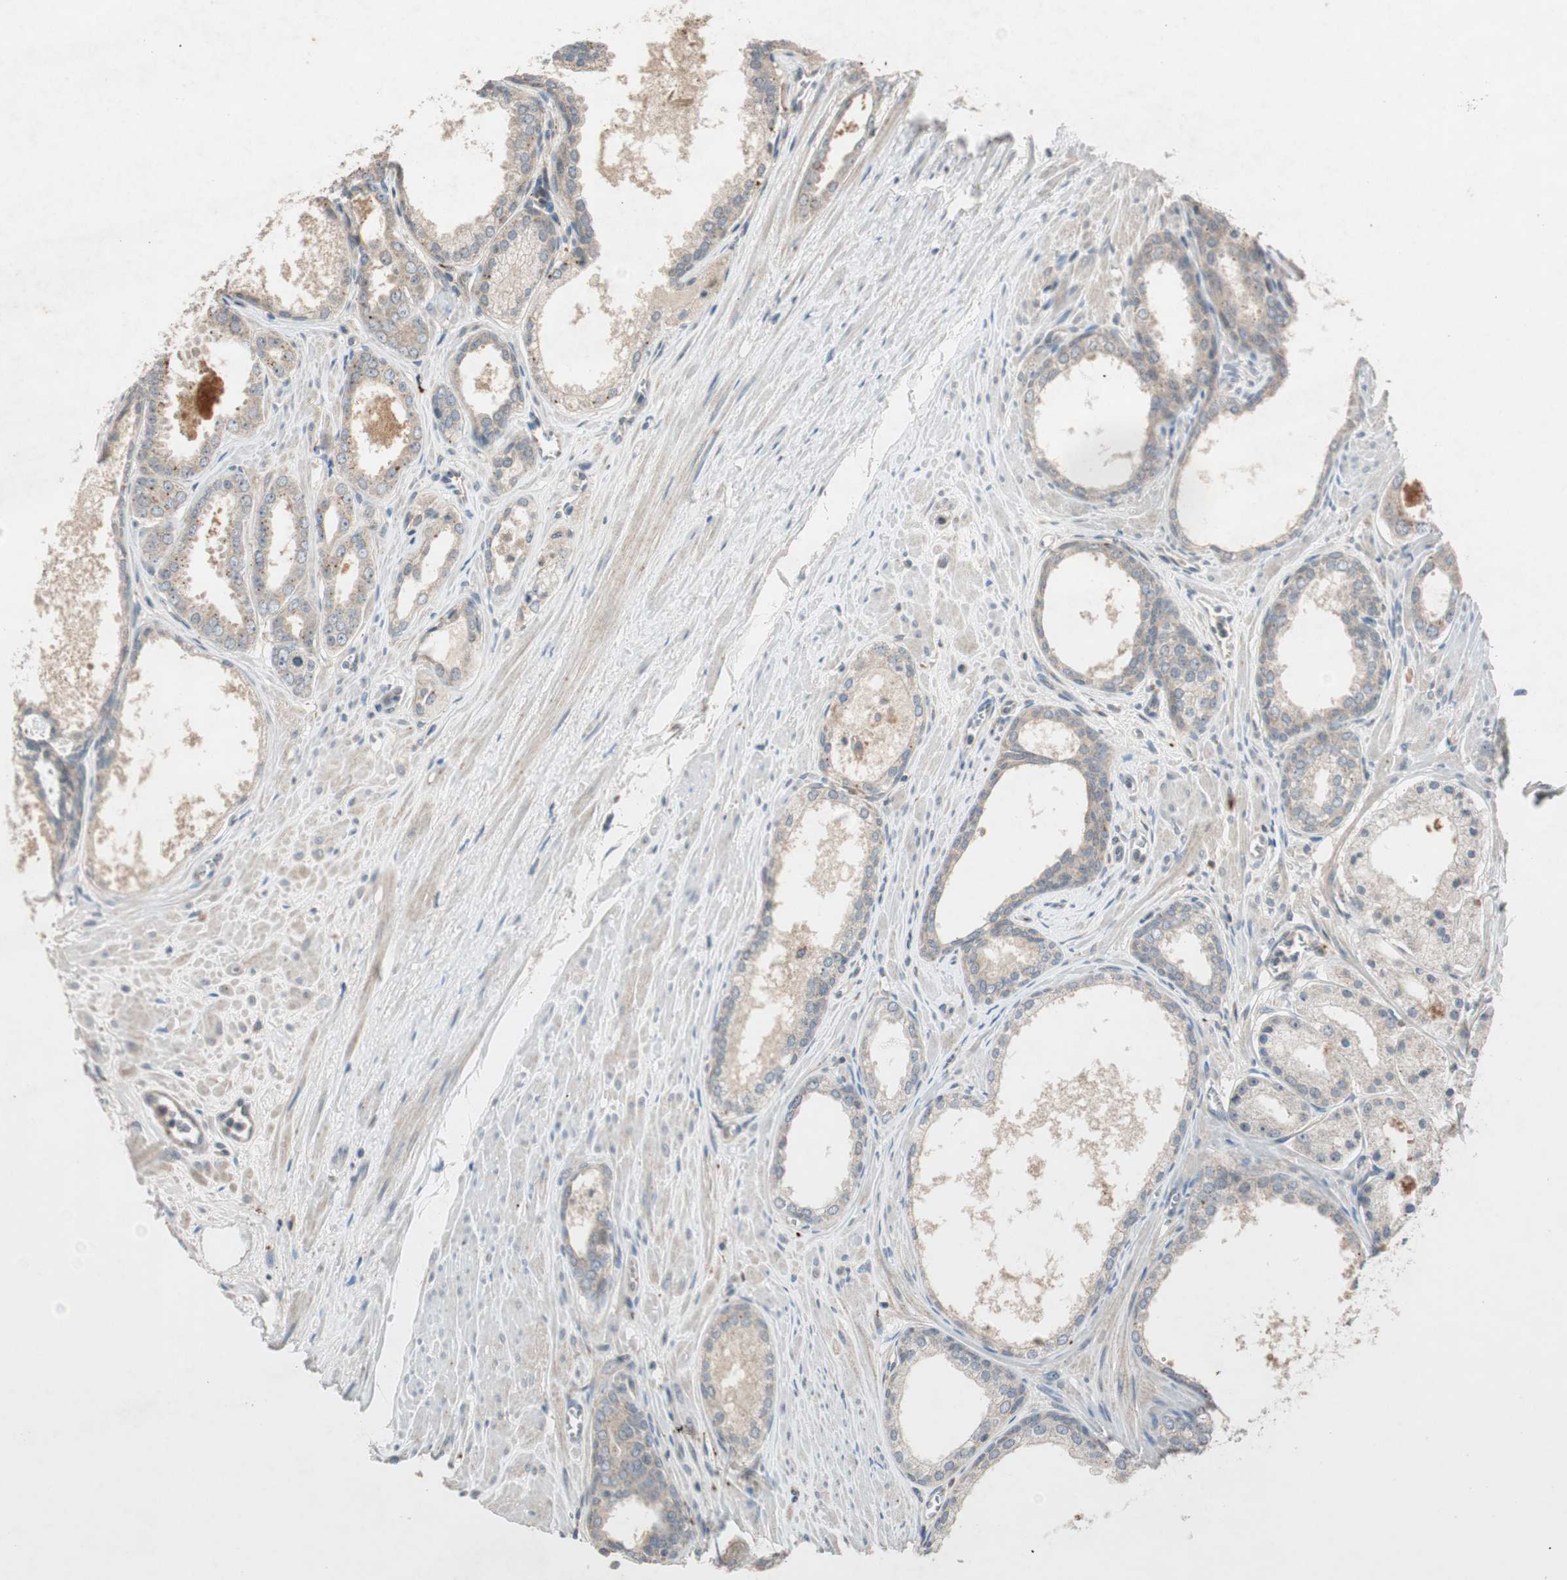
{"staining": {"intensity": "weak", "quantity": ">75%", "location": "cytoplasmic/membranous"}, "tissue": "prostate cancer", "cell_type": "Tumor cells", "image_type": "cancer", "snomed": [{"axis": "morphology", "description": "Adenocarcinoma, Low grade"}, {"axis": "topography", "description": "Prostate"}], "caption": "This is an image of immunohistochemistry staining of prostate cancer, which shows weak expression in the cytoplasmic/membranous of tumor cells.", "gene": "GLB1", "patient": {"sex": "male", "age": 57}}